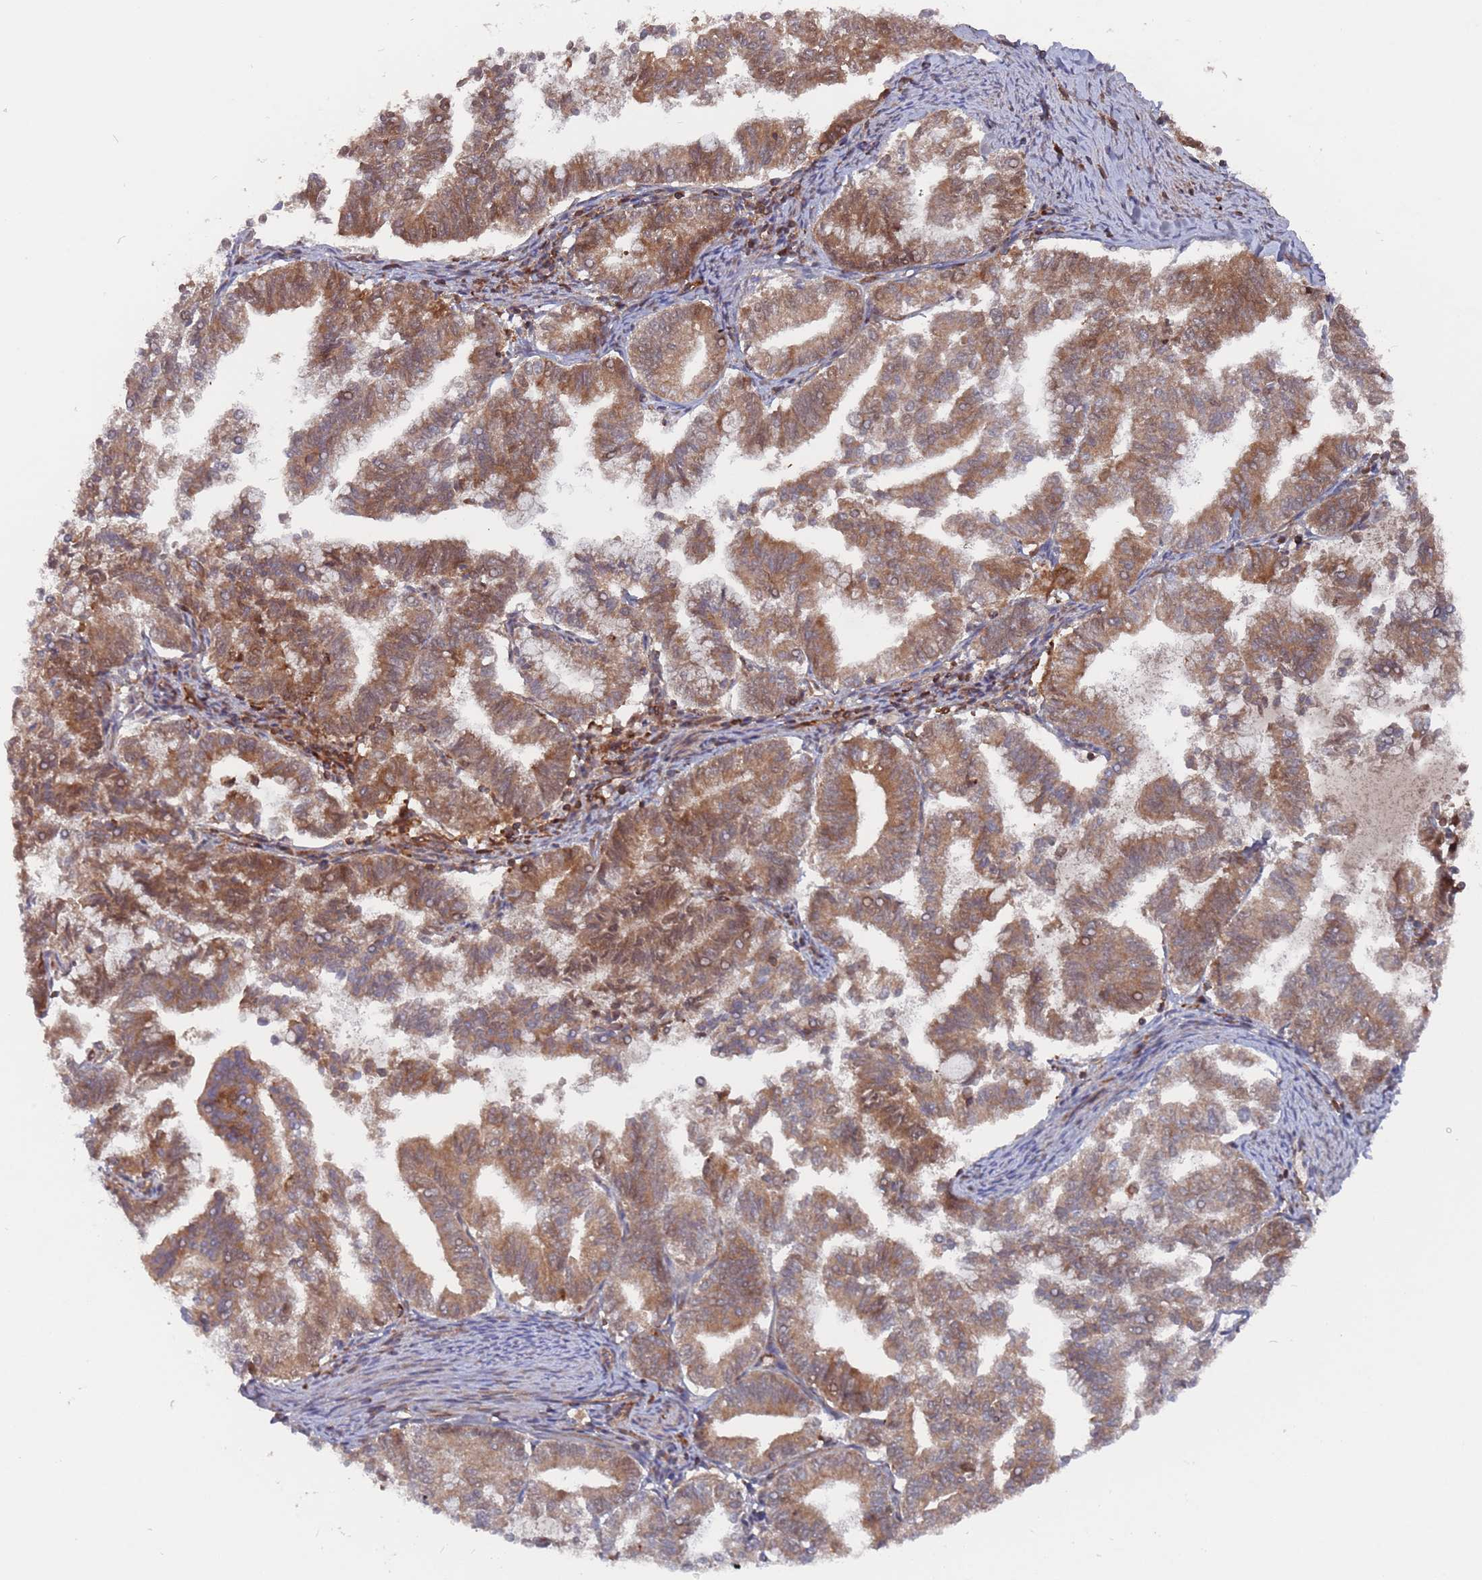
{"staining": {"intensity": "moderate", "quantity": ">75%", "location": "cytoplasmic/membranous"}, "tissue": "endometrial cancer", "cell_type": "Tumor cells", "image_type": "cancer", "snomed": [{"axis": "morphology", "description": "Adenocarcinoma, NOS"}, {"axis": "topography", "description": "Endometrium"}], "caption": "A high-resolution image shows immunohistochemistry staining of endometrial cancer, which demonstrates moderate cytoplasmic/membranous staining in about >75% of tumor cells.", "gene": "DDX60", "patient": {"sex": "female", "age": 79}}